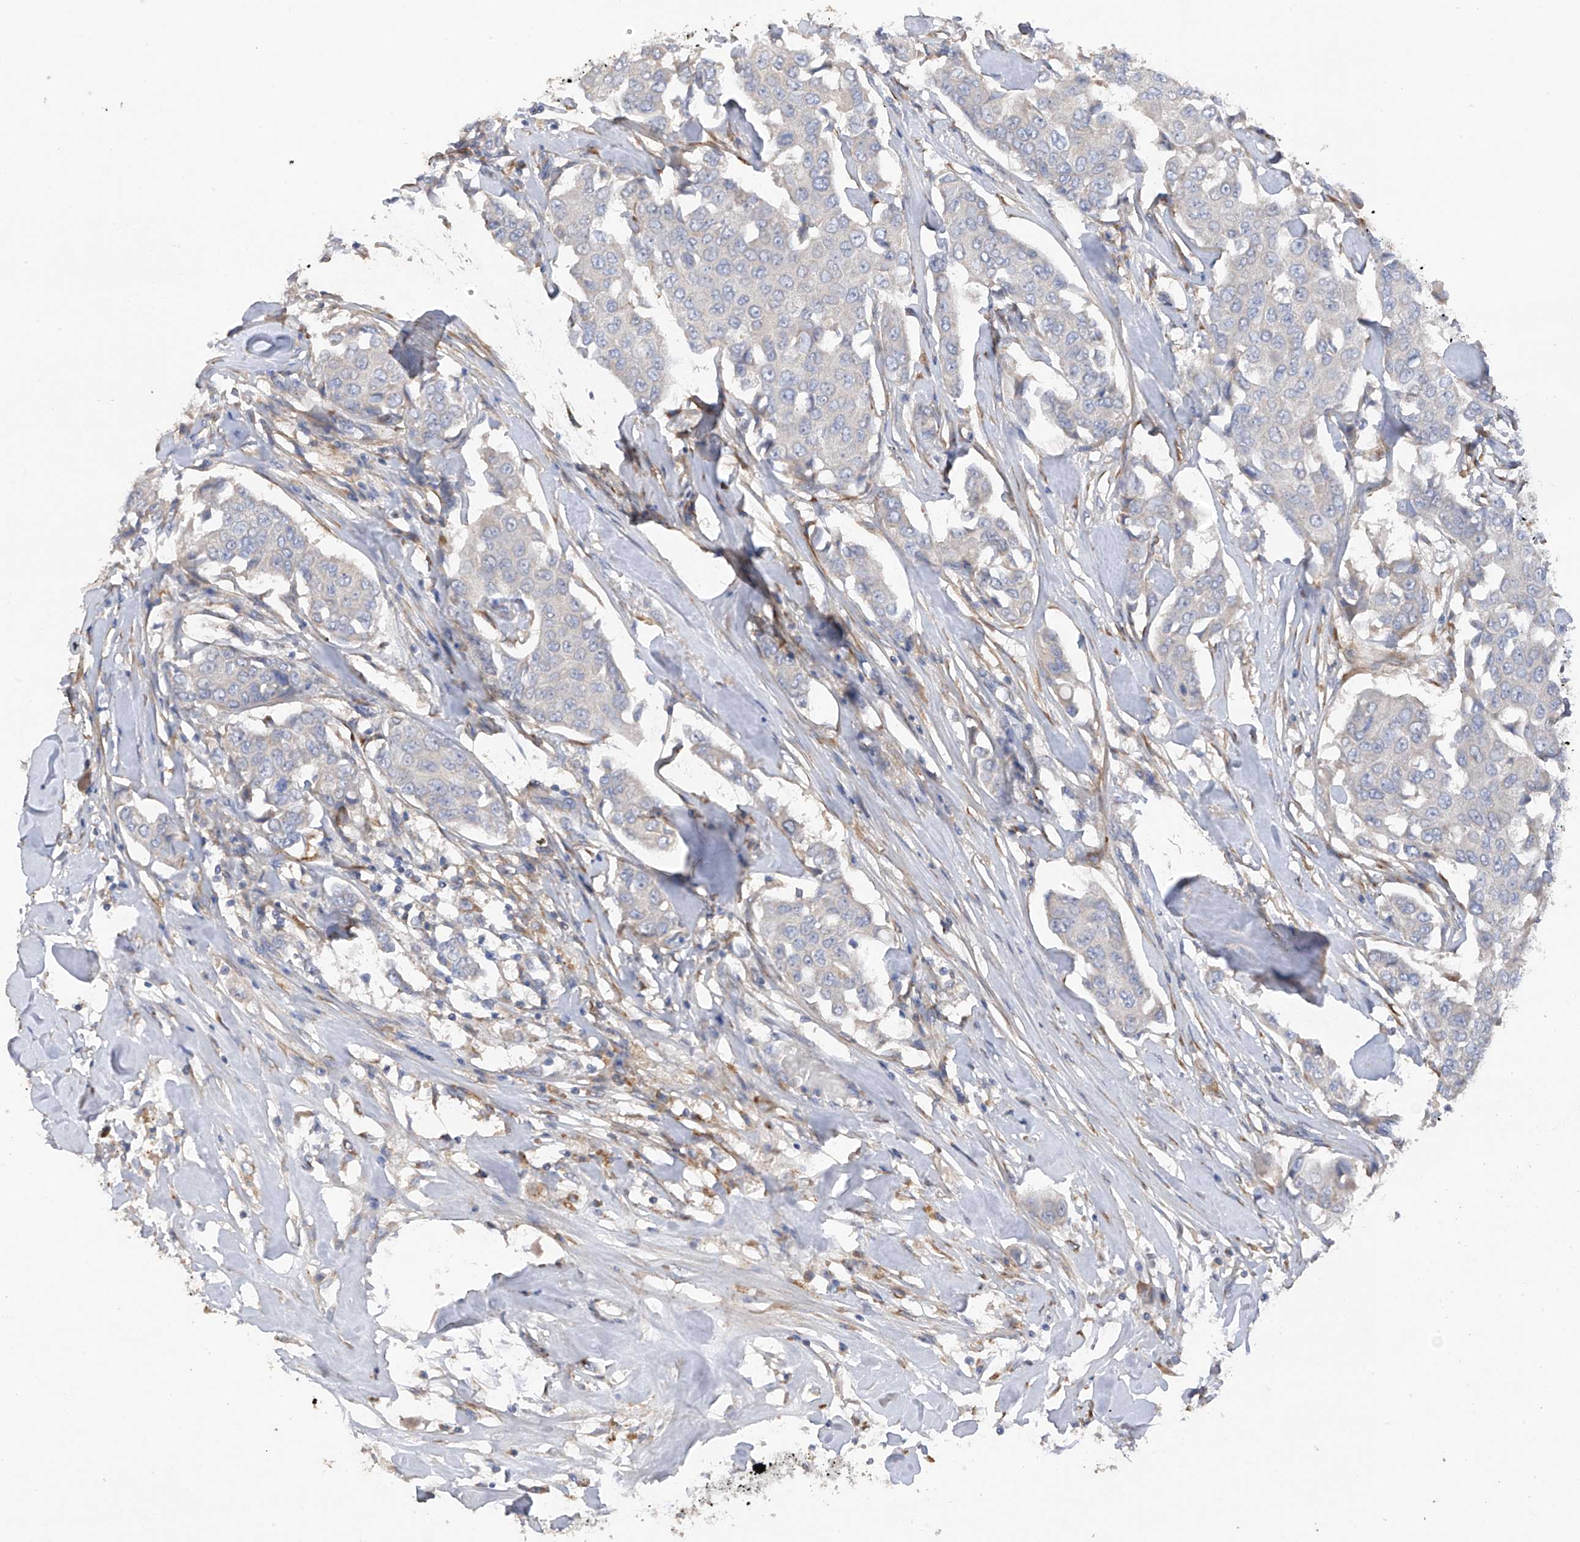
{"staining": {"intensity": "negative", "quantity": "none", "location": "none"}, "tissue": "breast cancer", "cell_type": "Tumor cells", "image_type": "cancer", "snomed": [{"axis": "morphology", "description": "Duct carcinoma"}, {"axis": "topography", "description": "Breast"}], "caption": "A high-resolution micrograph shows immunohistochemistry staining of intraductal carcinoma (breast), which exhibits no significant staining in tumor cells. (DAB (3,3'-diaminobenzidine) immunohistochemistry, high magnification).", "gene": "GALNTL6", "patient": {"sex": "female", "age": 80}}